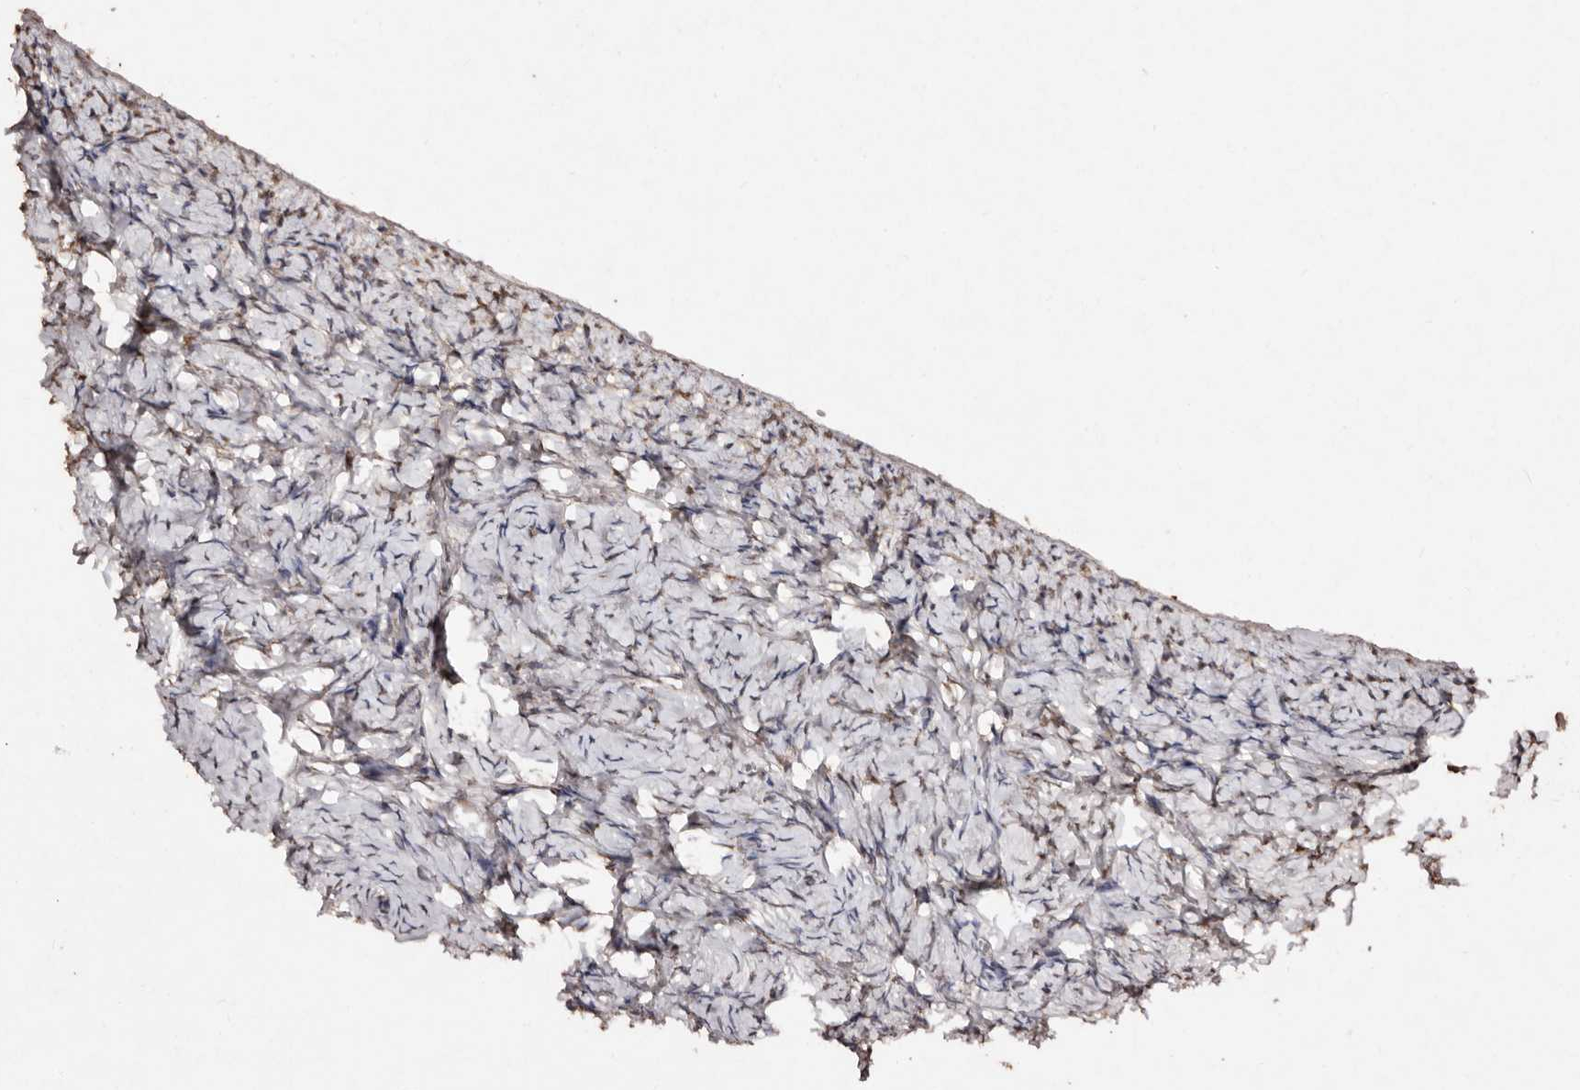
{"staining": {"intensity": "weak", "quantity": ">75%", "location": "nuclear"}, "tissue": "ovary", "cell_type": "Follicle cells", "image_type": "normal", "snomed": [{"axis": "morphology", "description": "Normal tissue, NOS"}, {"axis": "topography", "description": "Ovary"}], "caption": "Ovary stained with a brown dye shows weak nuclear positive positivity in about >75% of follicle cells.", "gene": "ERBB4", "patient": {"sex": "female", "age": 27}}